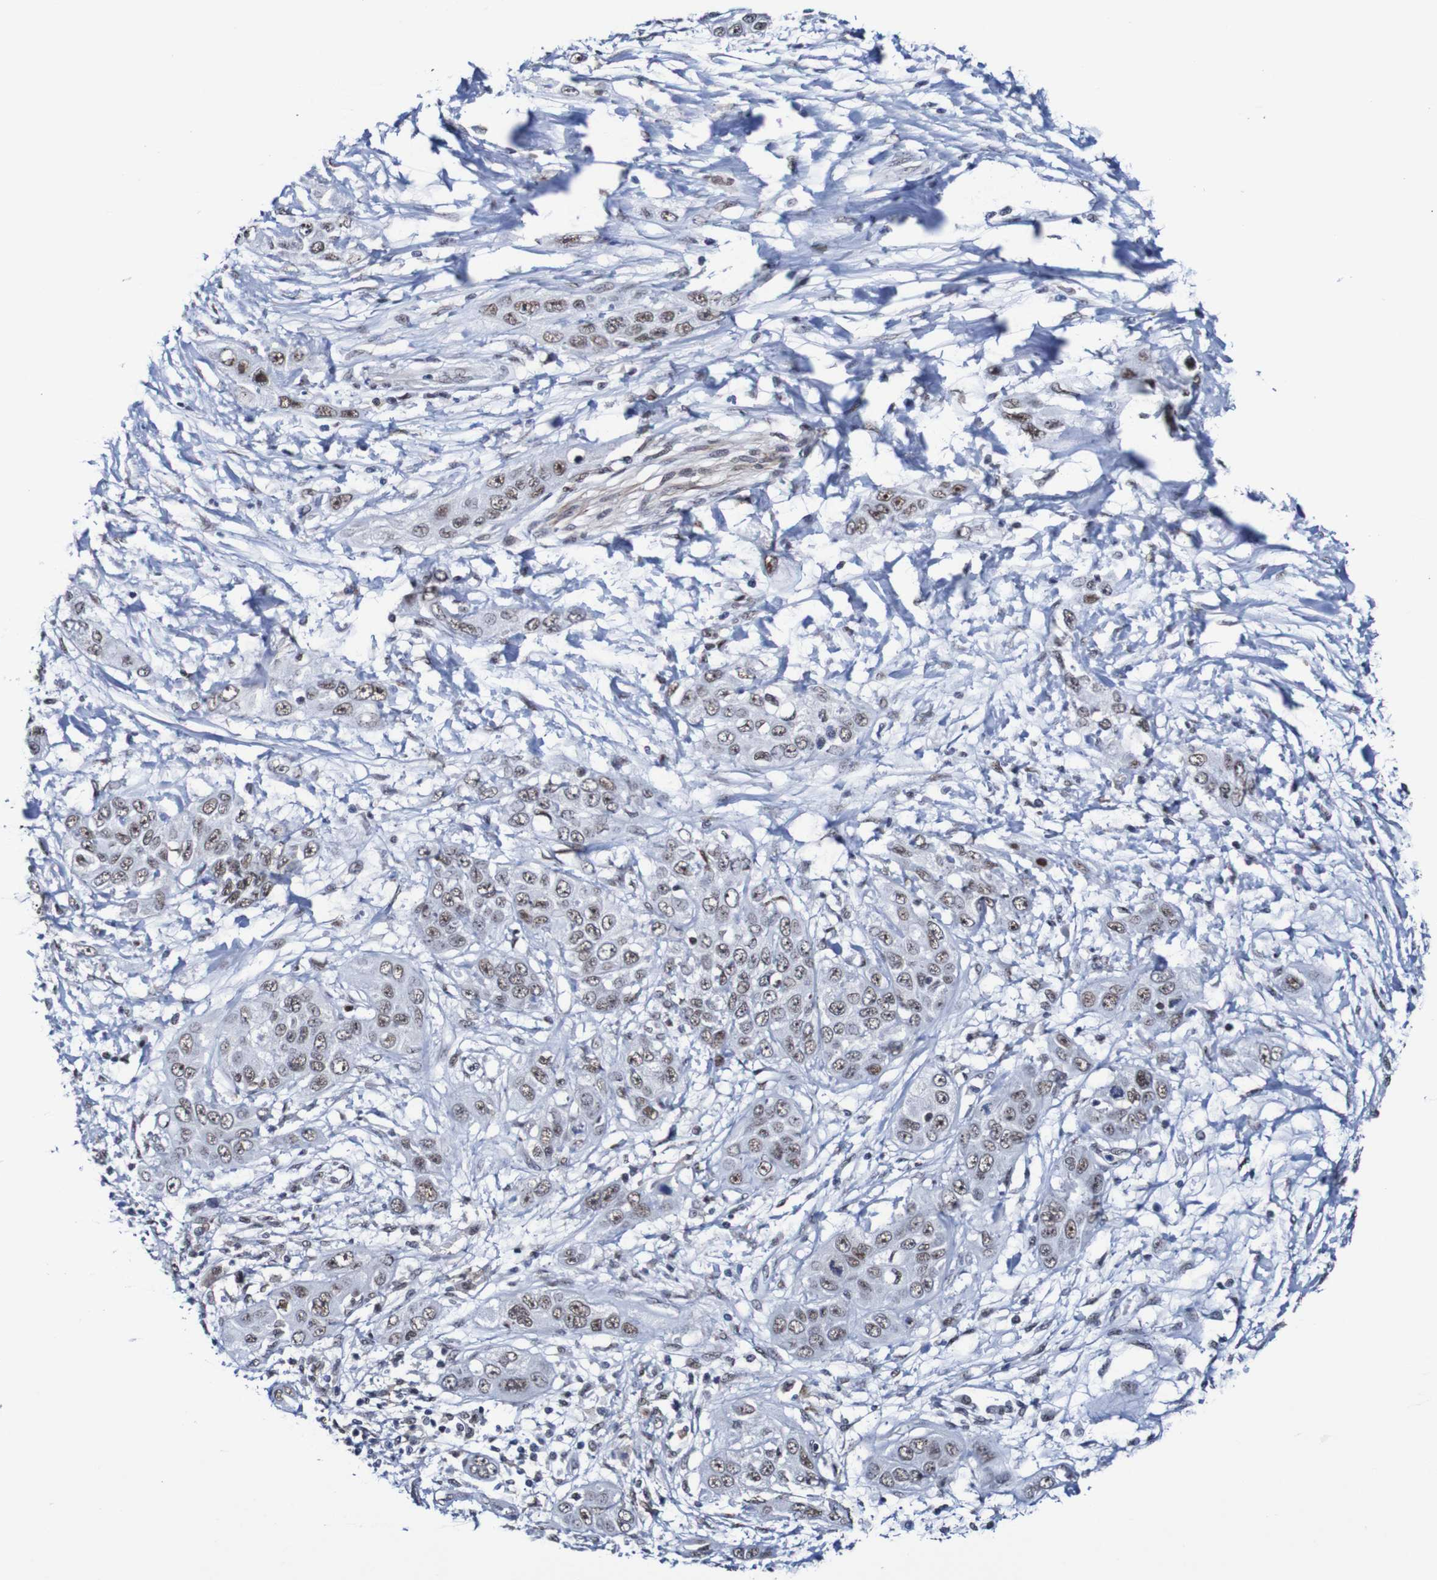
{"staining": {"intensity": "moderate", "quantity": "25%-75%", "location": "nuclear"}, "tissue": "pancreatic cancer", "cell_type": "Tumor cells", "image_type": "cancer", "snomed": [{"axis": "morphology", "description": "Adenocarcinoma, NOS"}, {"axis": "topography", "description": "Pancreas"}], "caption": "Protein staining shows moderate nuclear positivity in about 25%-75% of tumor cells in adenocarcinoma (pancreatic).", "gene": "CDC5L", "patient": {"sex": "female", "age": 70}}